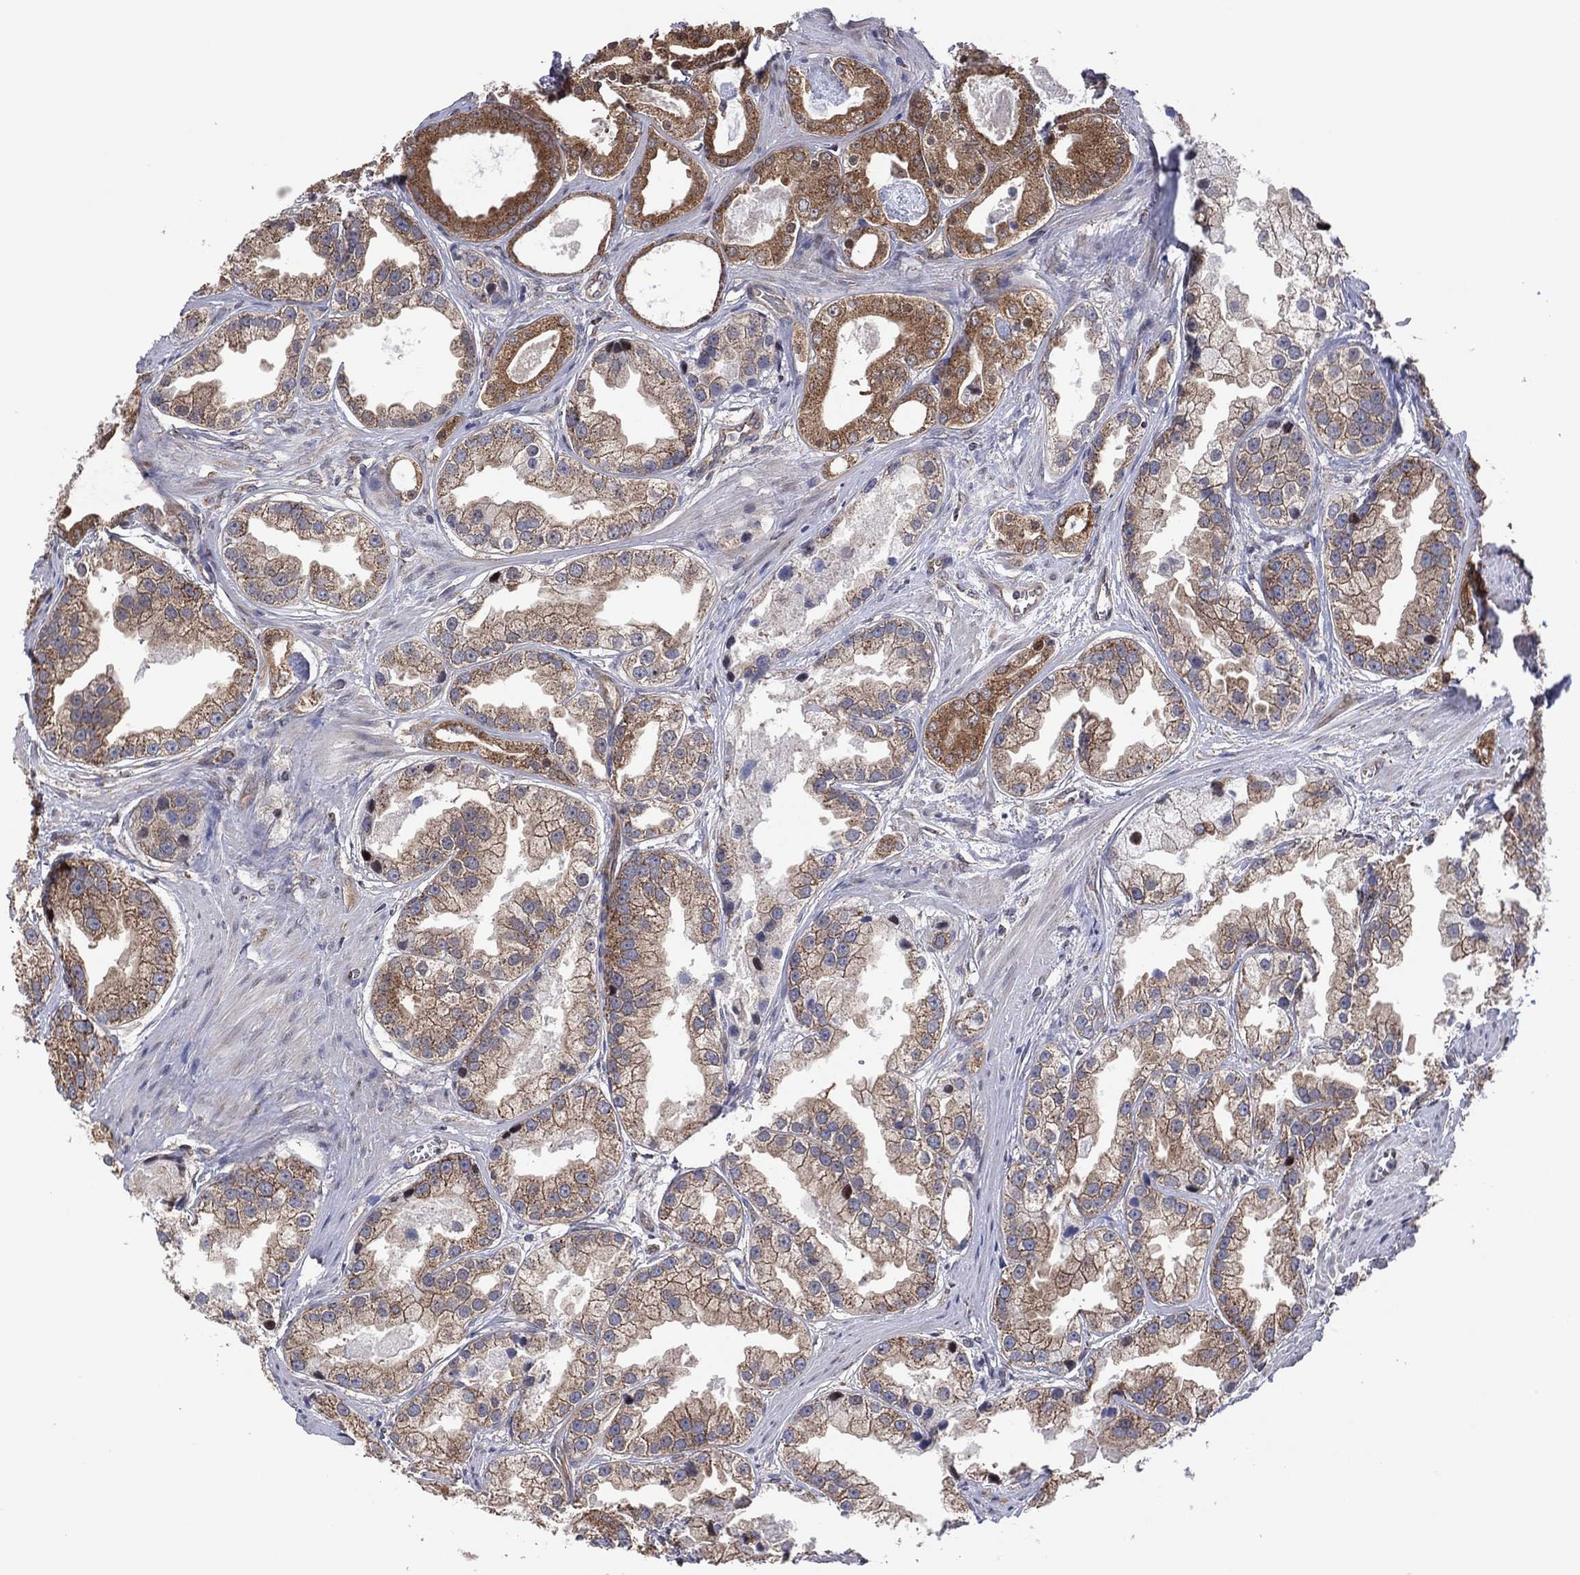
{"staining": {"intensity": "weak", "quantity": ">75%", "location": "cytoplasmic/membranous"}, "tissue": "prostate cancer", "cell_type": "Tumor cells", "image_type": "cancer", "snomed": [{"axis": "morphology", "description": "Adenocarcinoma, NOS"}, {"axis": "topography", "description": "Prostate"}], "caption": "This is a photomicrograph of immunohistochemistry staining of prostate cancer (adenocarcinoma), which shows weak staining in the cytoplasmic/membranous of tumor cells.", "gene": "PIDD1", "patient": {"sex": "male", "age": 61}}